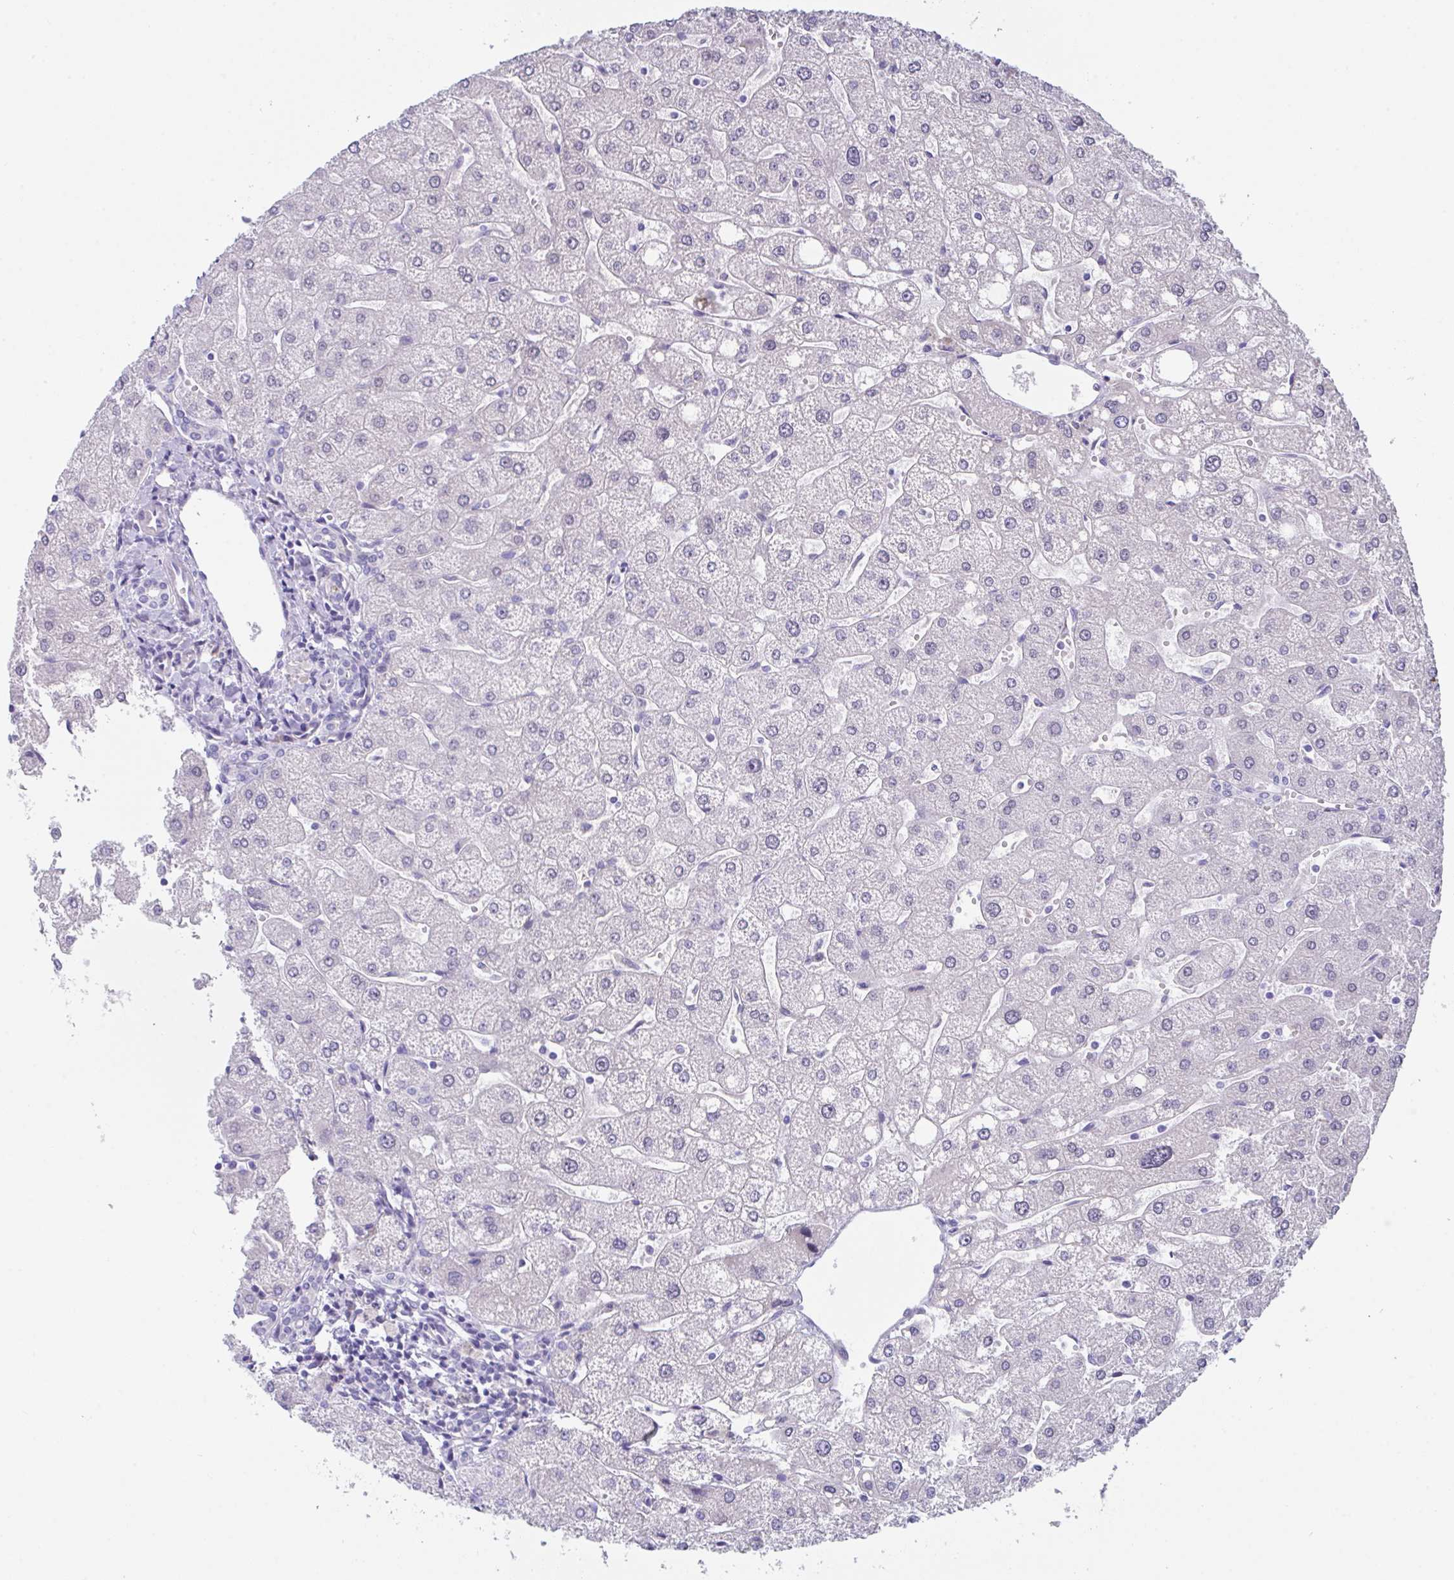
{"staining": {"intensity": "negative", "quantity": "none", "location": "none"}, "tissue": "liver", "cell_type": "Cholangiocytes", "image_type": "normal", "snomed": [{"axis": "morphology", "description": "Normal tissue, NOS"}, {"axis": "topography", "description": "Liver"}], "caption": "Cholangiocytes show no significant protein positivity in unremarkable liver. (Brightfield microscopy of DAB (3,3'-diaminobenzidine) IHC at high magnification).", "gene": "FBXO47", "patient": {"sex": "male", "age": 67}}